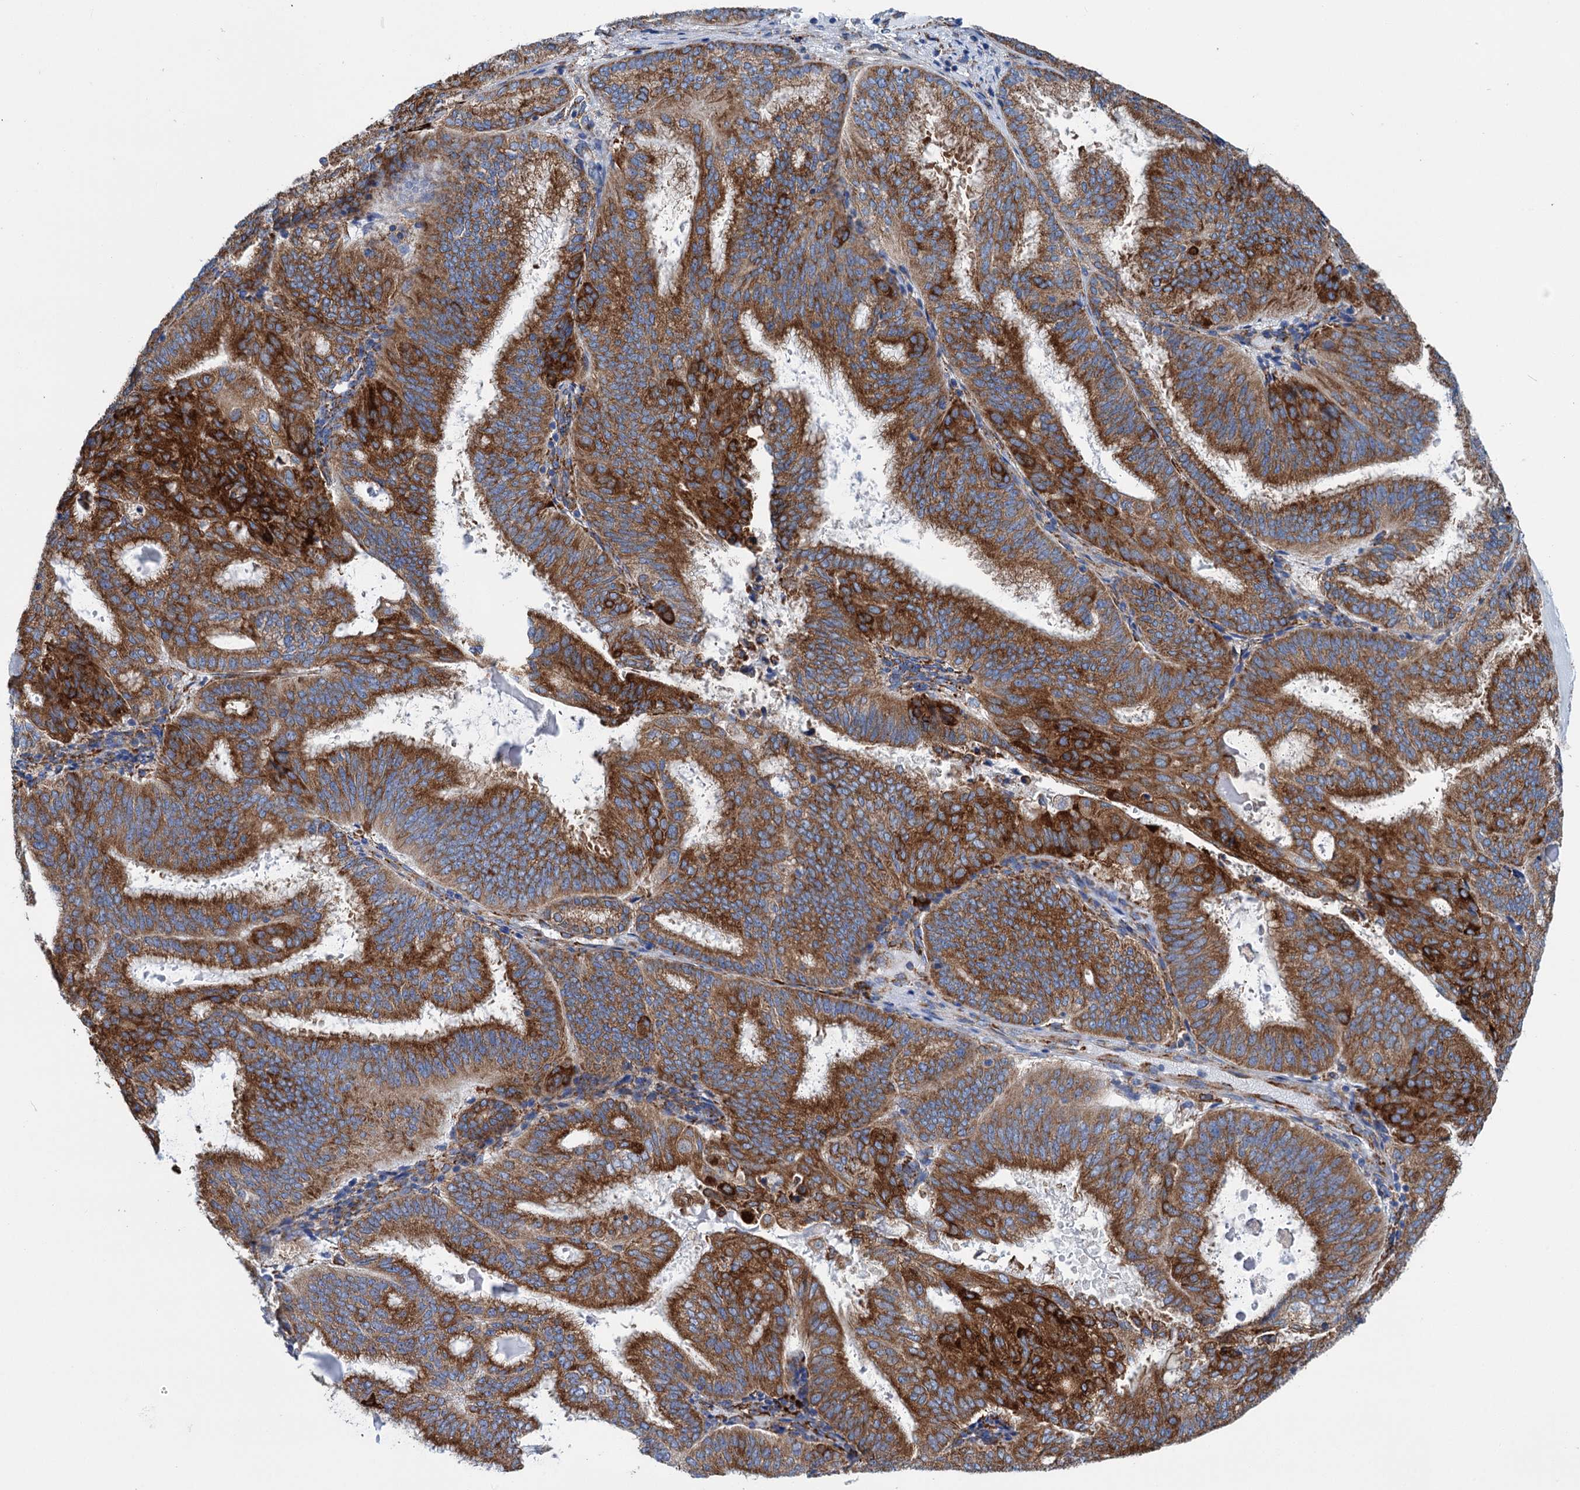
{"staining": {"intensity": "strong", "quantity": ">75%", "location": "cytoplasmic/membranous"}, "tissue": "endometrial cancer", "cell_type": "Tumor cells", "image_type": "cancer", "snomed": [{"axis": "morphology", "description": "Adenocarcinoma, NOS"}, {"axis": "topography", "description": "Endometrium"}], "caption": "Protein staining reveals strong cytoplasmic/membranous expression in about >75% of tumor cells in endometrial cancer.", "gene": "SHE", "patient": {"sex": "female", "age": 49}}